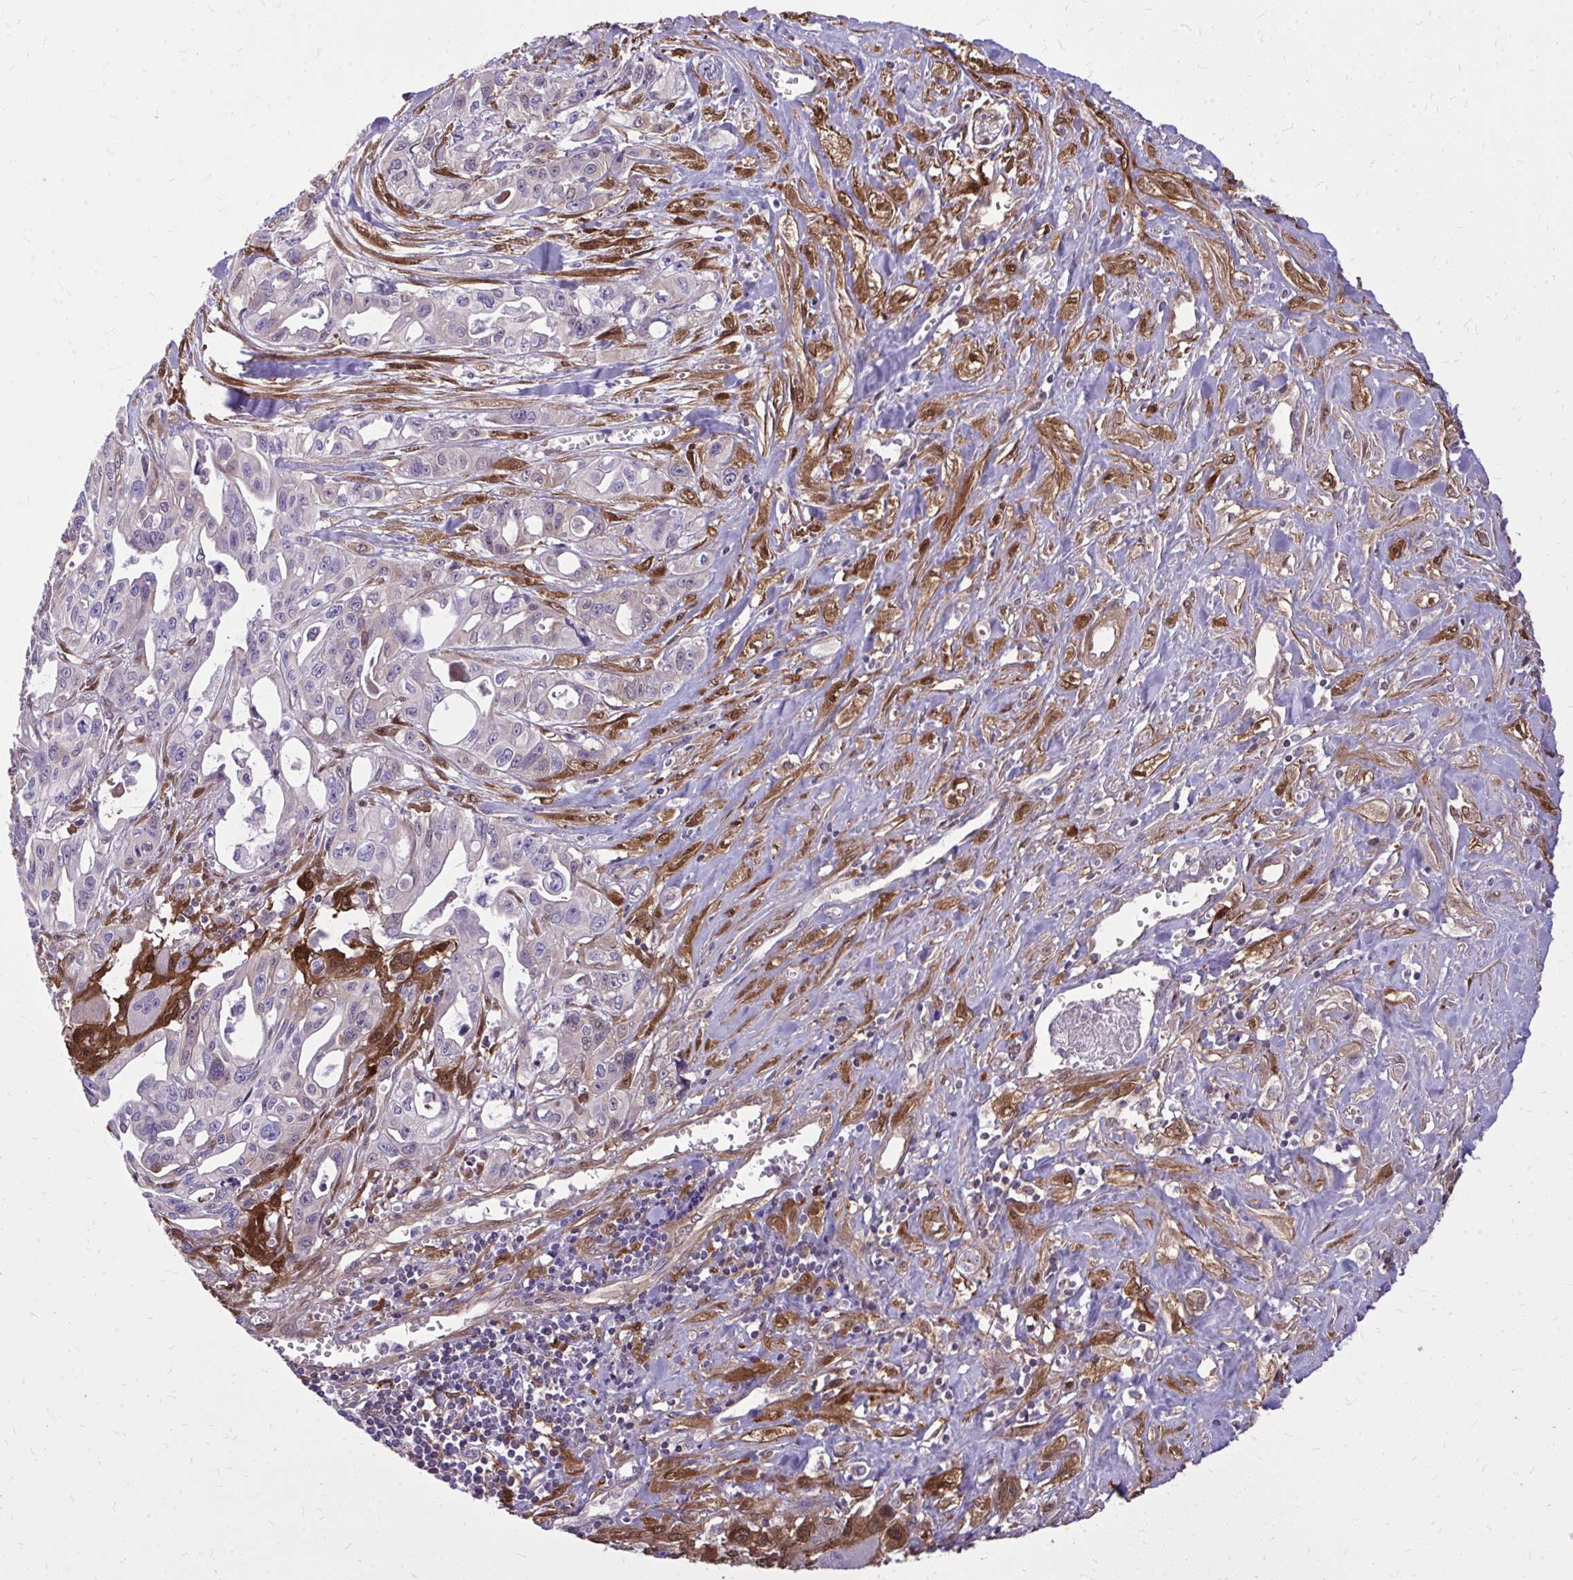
{"staining": {"intensity": "moderate", "quantity": "25%-75%", "location": "cytoplasmic/membranous,nuclear"}, "tissue": "pancreatic cancer", "cell_type": "Tumor cells", "image_type": "cancer", "snomed": [{"axis": "morphology", "description": "Adenocarcinoma, NOS"}, {"axis": "topography", "description": "Pancreas"}], "caption": "IHC of pancreatic cancer exhibits medium levels of moderate cytoplasmic/membranous and nuclear expression in approximately 25%-75% of tumor cells.", "gene": "NNMT", "patient": {"sex": "female", "age": 47}}